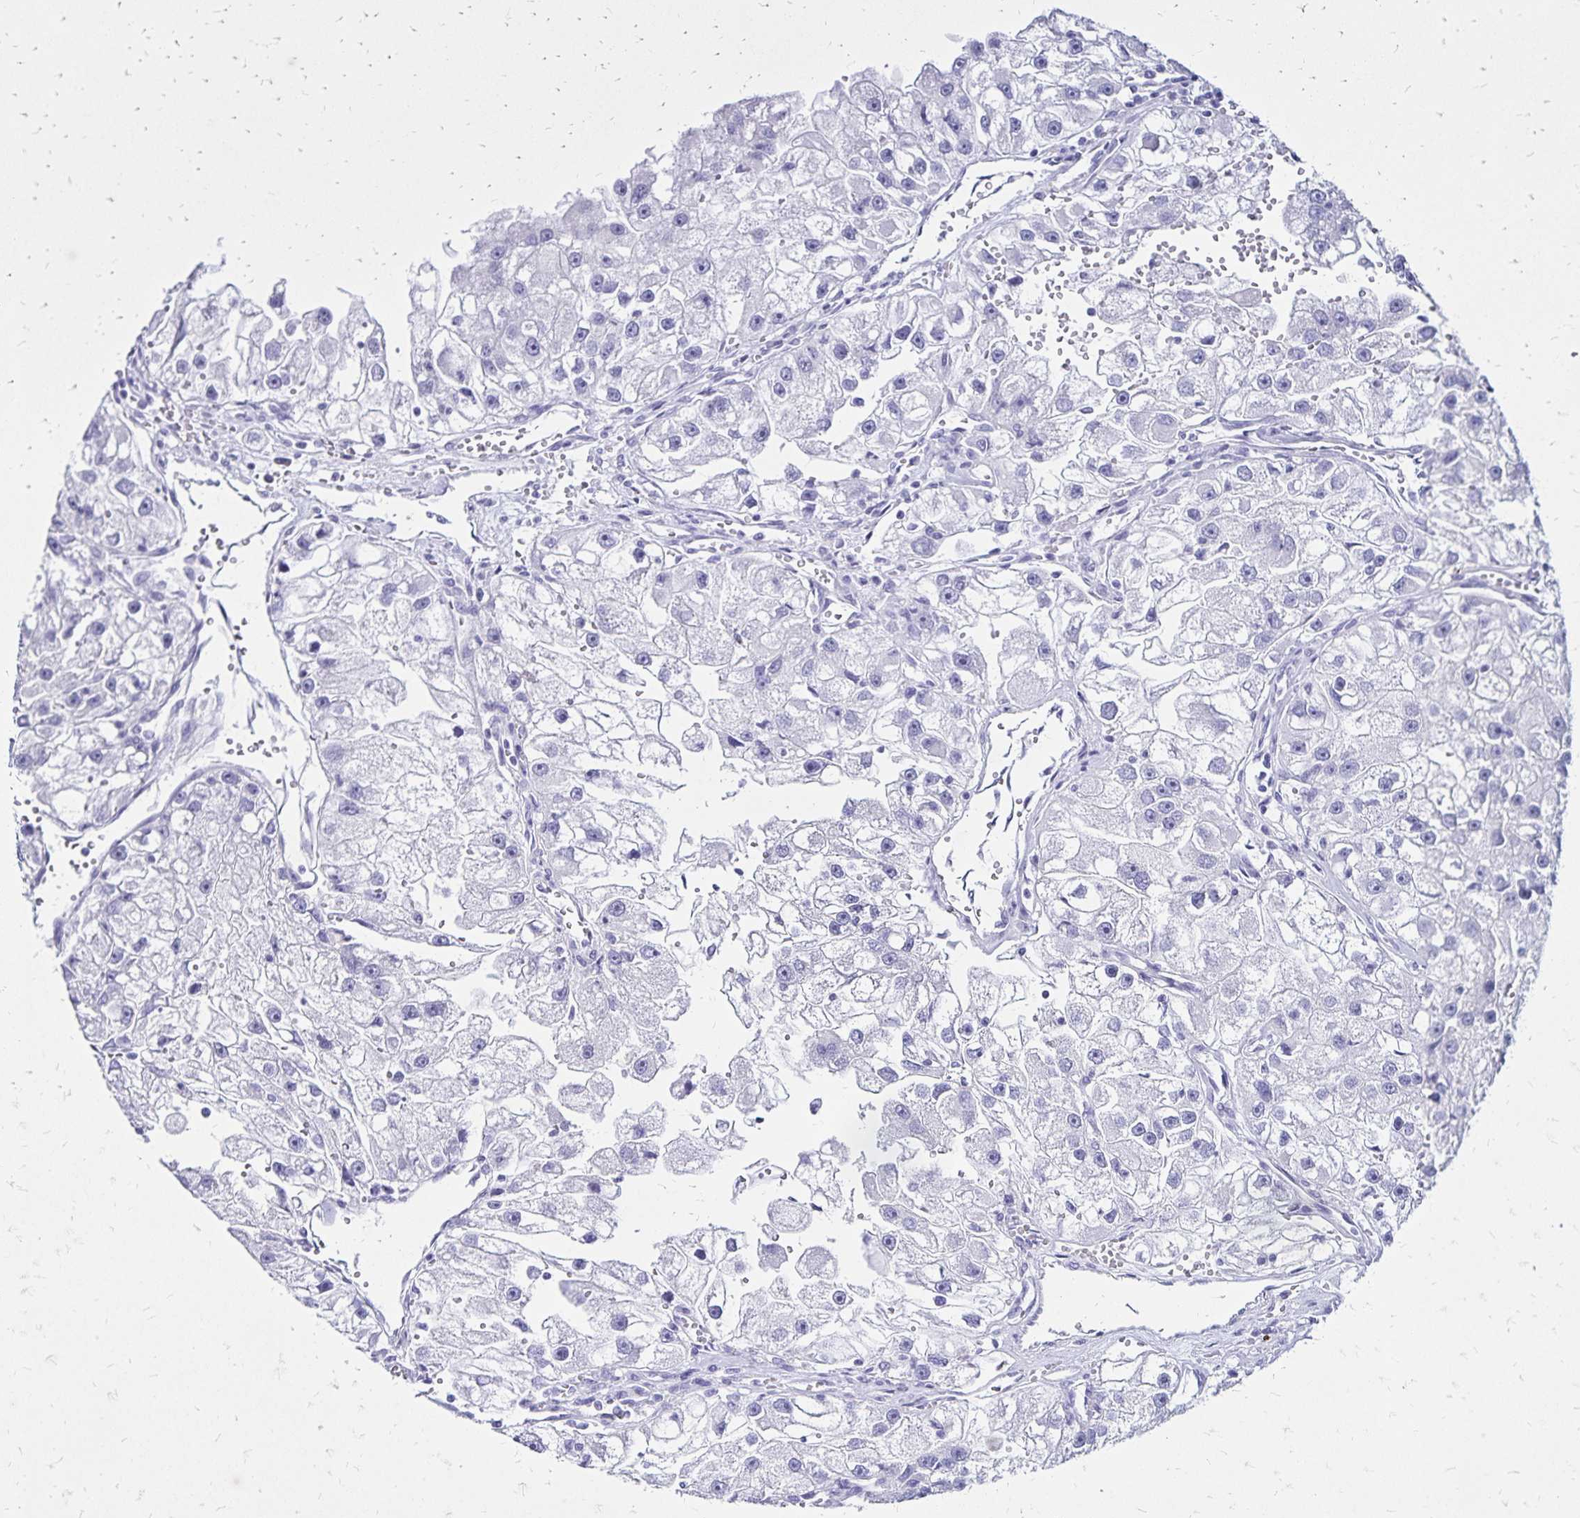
{"staining": {"intensity": "negative", "quantity": "none", "location": "none"}, "tissue": "renal cancer", "cell_type": "Tumor cells", "image_type": "cancer", "snomed": [{"axis": "morphology", "description": "Adenocarcinoma, NOS"}, {"axis": "topography", "description": "Kidney"}], "caption": "High magnification brightfield microscopy of adenocarcinoma (renal) stained with DAB (brown) and counterstained with hematoxylin (blue): tumor cells show no significant positivity.", "gene": "LIN28B", "patient": {"sex": "male", "age": 63}}